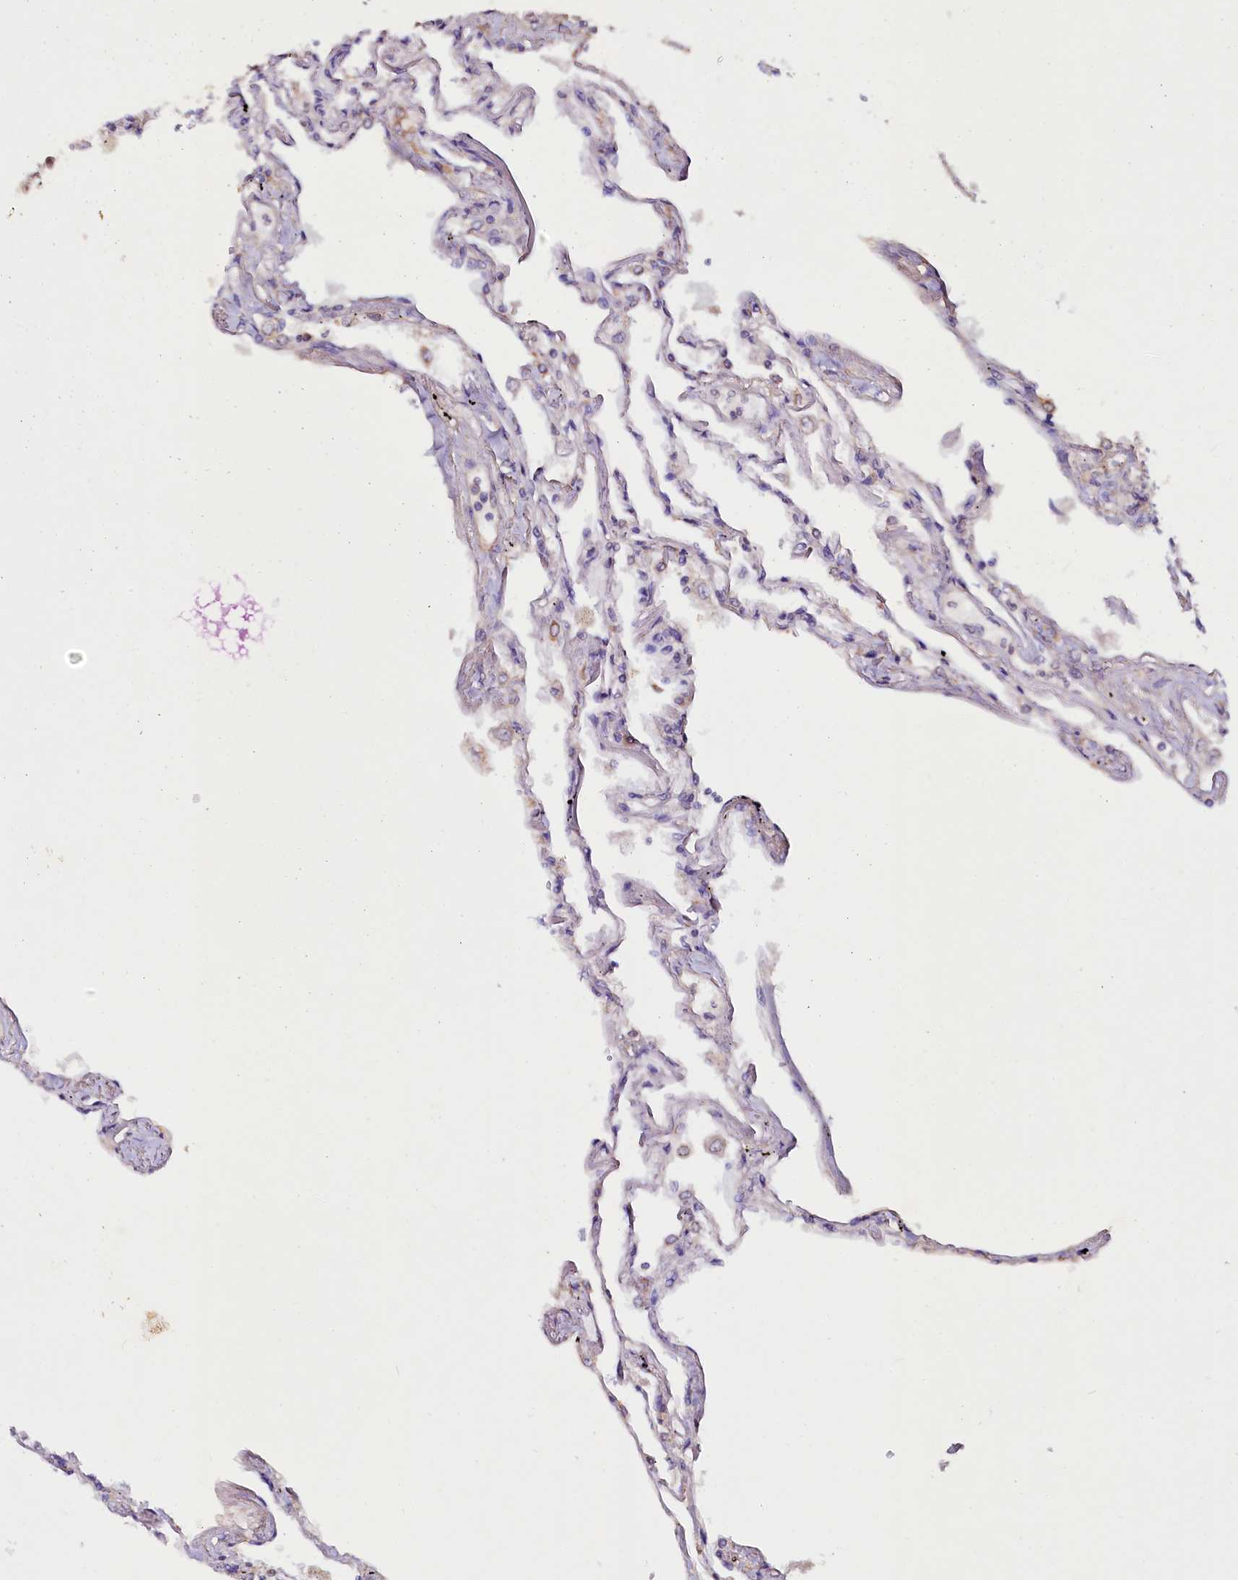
{"staining": {"intensity": "negative", "quantity": "none", "location": "none"}, "tissue": "lung", "cell_type": "Alveolar cells", "image_type": "normal", "snomed": [{"axis": "morphology", "description": "Normal tissue, NOS"}, {"axis": "topography", "description": "Lung"}], "caption": "IHC image of normal lung: human lung stained with DAB (3,3'-diaminobenzidine) shows no significant protein staining in alveolar cells.", "gene": "ETFBKMT", "patient": {"sex": "female", "age": 67}}